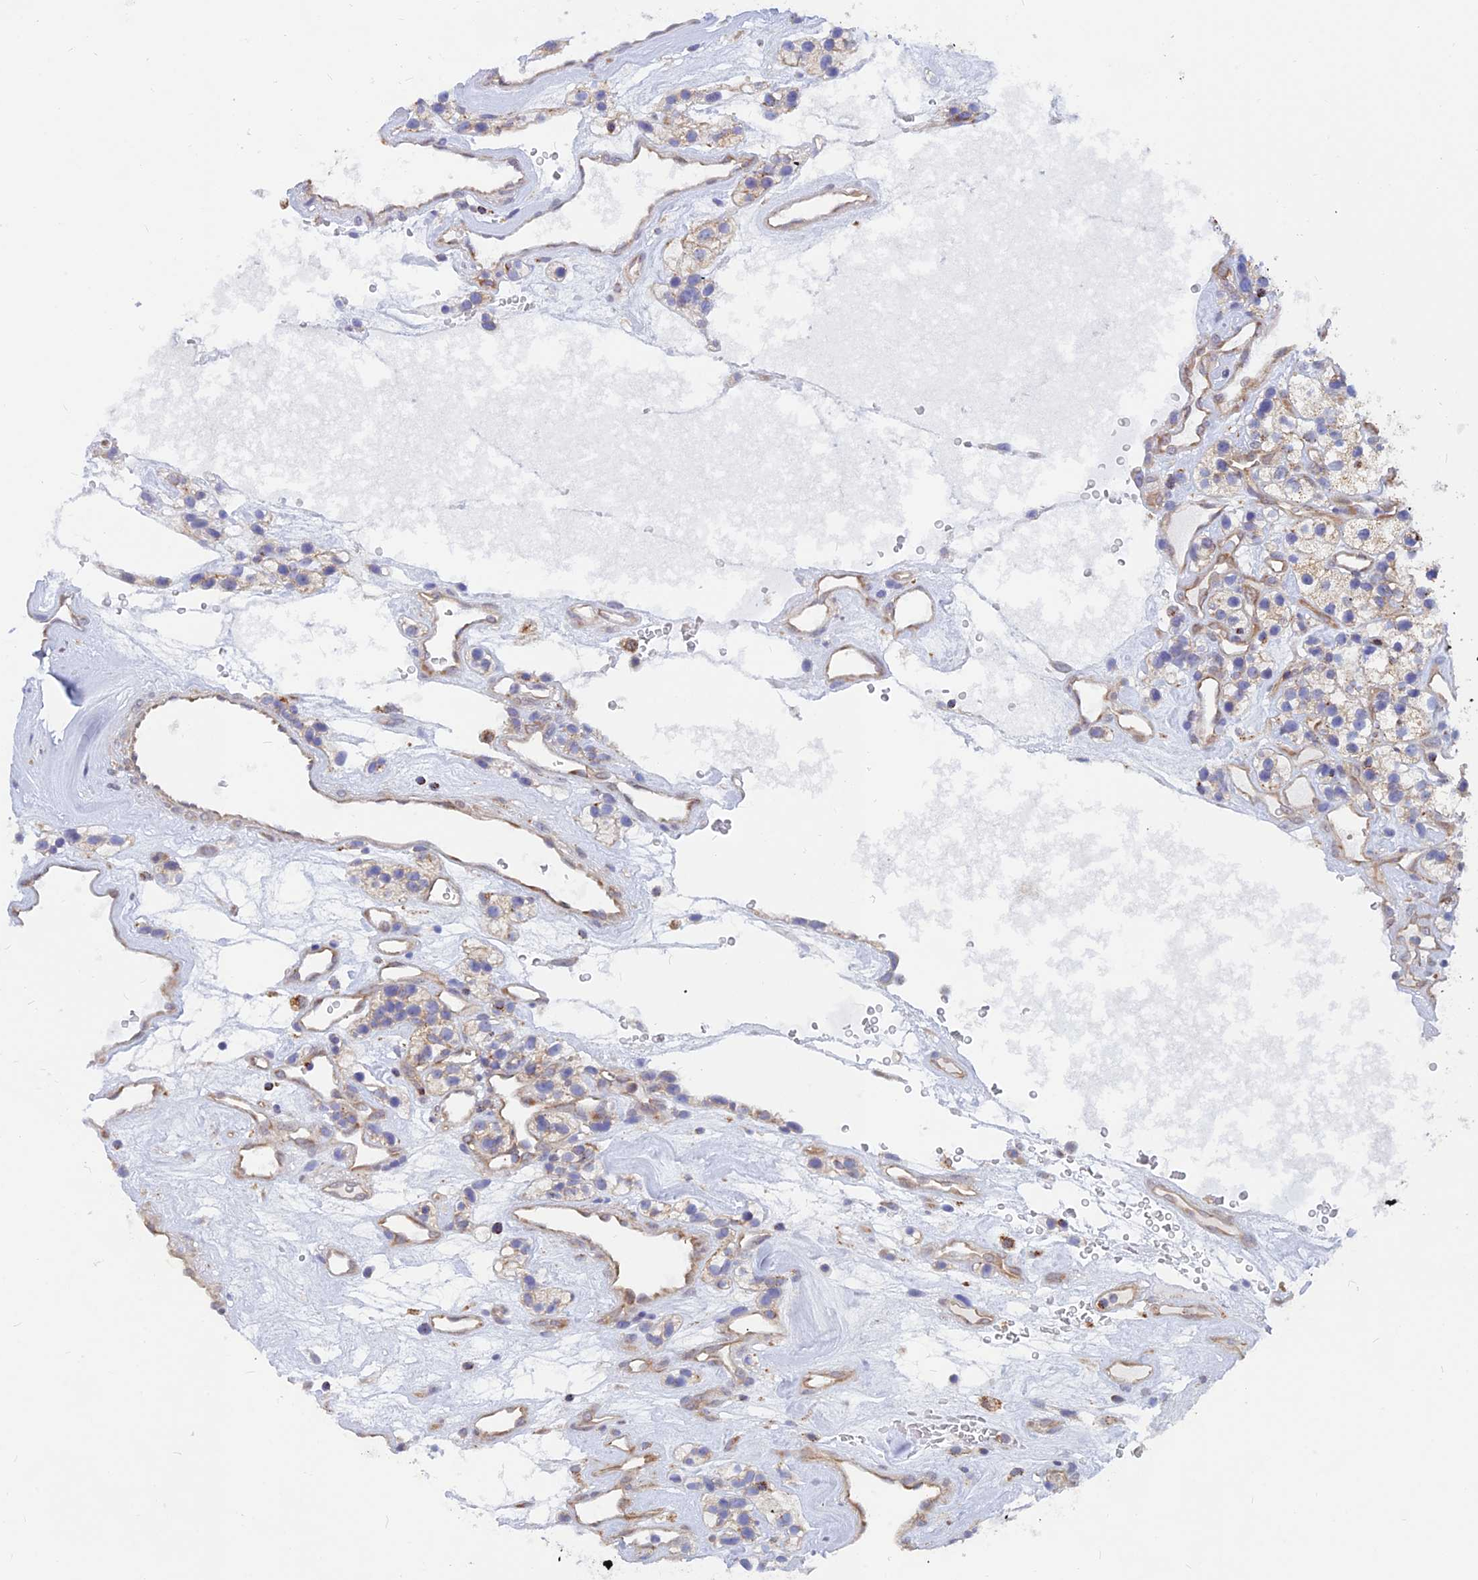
{"staining": {"intensity": "moderate", "quantity": ">75%", "location": "cytoplasmic/membranous"}, "tissue": "renal cancer", "cell_type": "Tumor cells", "image_type": "cancer", "snomed": [{"axis": "morphology", "description": "Adenocarcinoma, NOS"}, {"axis": "topography", "description": "Kidney"}], "caption": "The micrograph displays staining of renal cancer, revealing moderate cytoplasmic/membranous protein staining (brown color) within tumor cells.", "gene": "DNAJC16", "patient": {"sex": "female", "age": 57}}